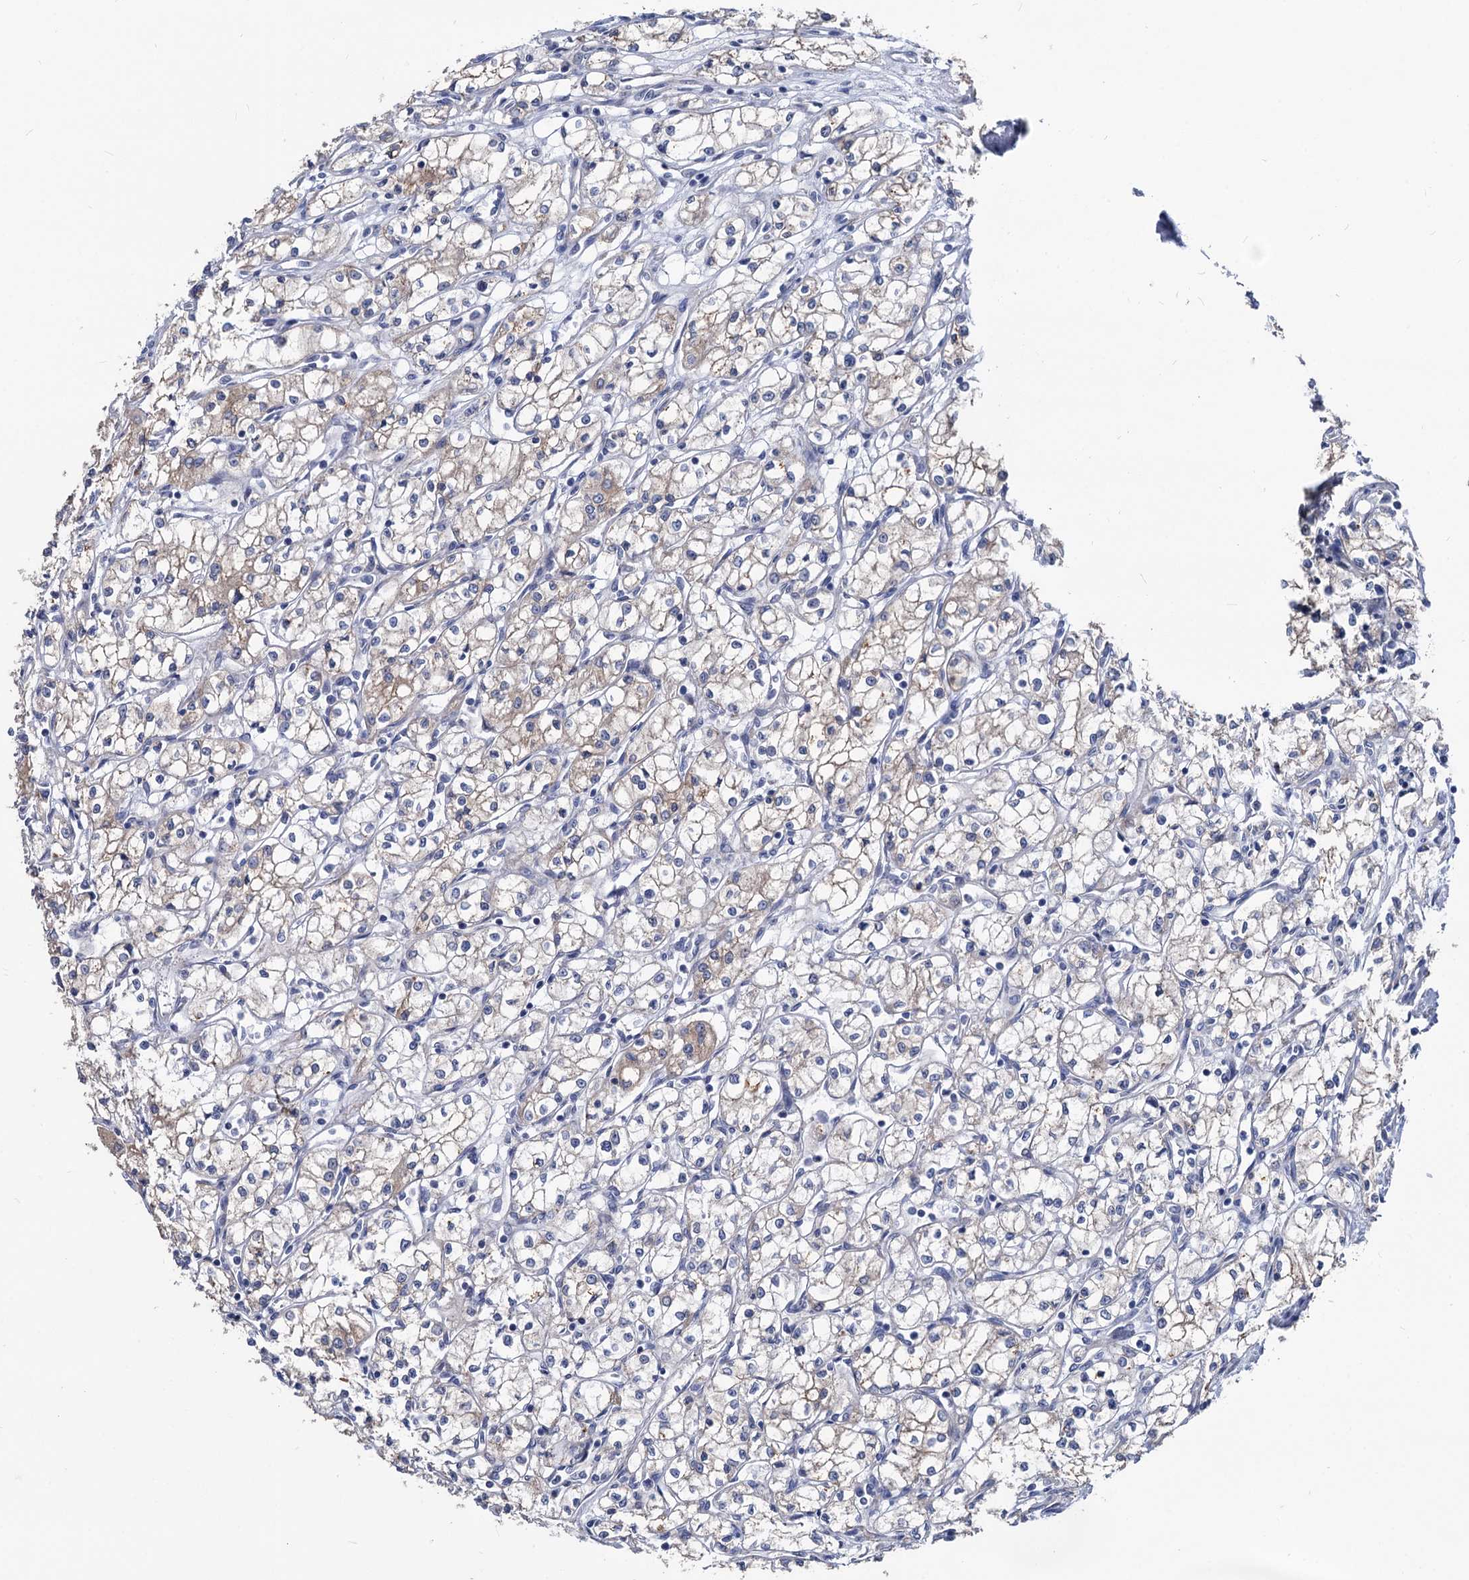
{"staining": {"intensity": "weak", "quantity": "<25%", "location": "cytoplasmic/membranous"}, "tissue": "renal cancer", "cell_type": "Tumor cells", "image_type": "cancer", "snomed": [{"axis": "morphology", "description": "Adenocarcinoma, NOS"}, {"axis": "topography", "description": "Kidney"}], "caption": "This is a micrograph of immunohistochemistry staining of renal cancer, which shows no expression in tumor cells.", "gene": "SMAGP", "patient": {"sex": "male", "age": 59}}